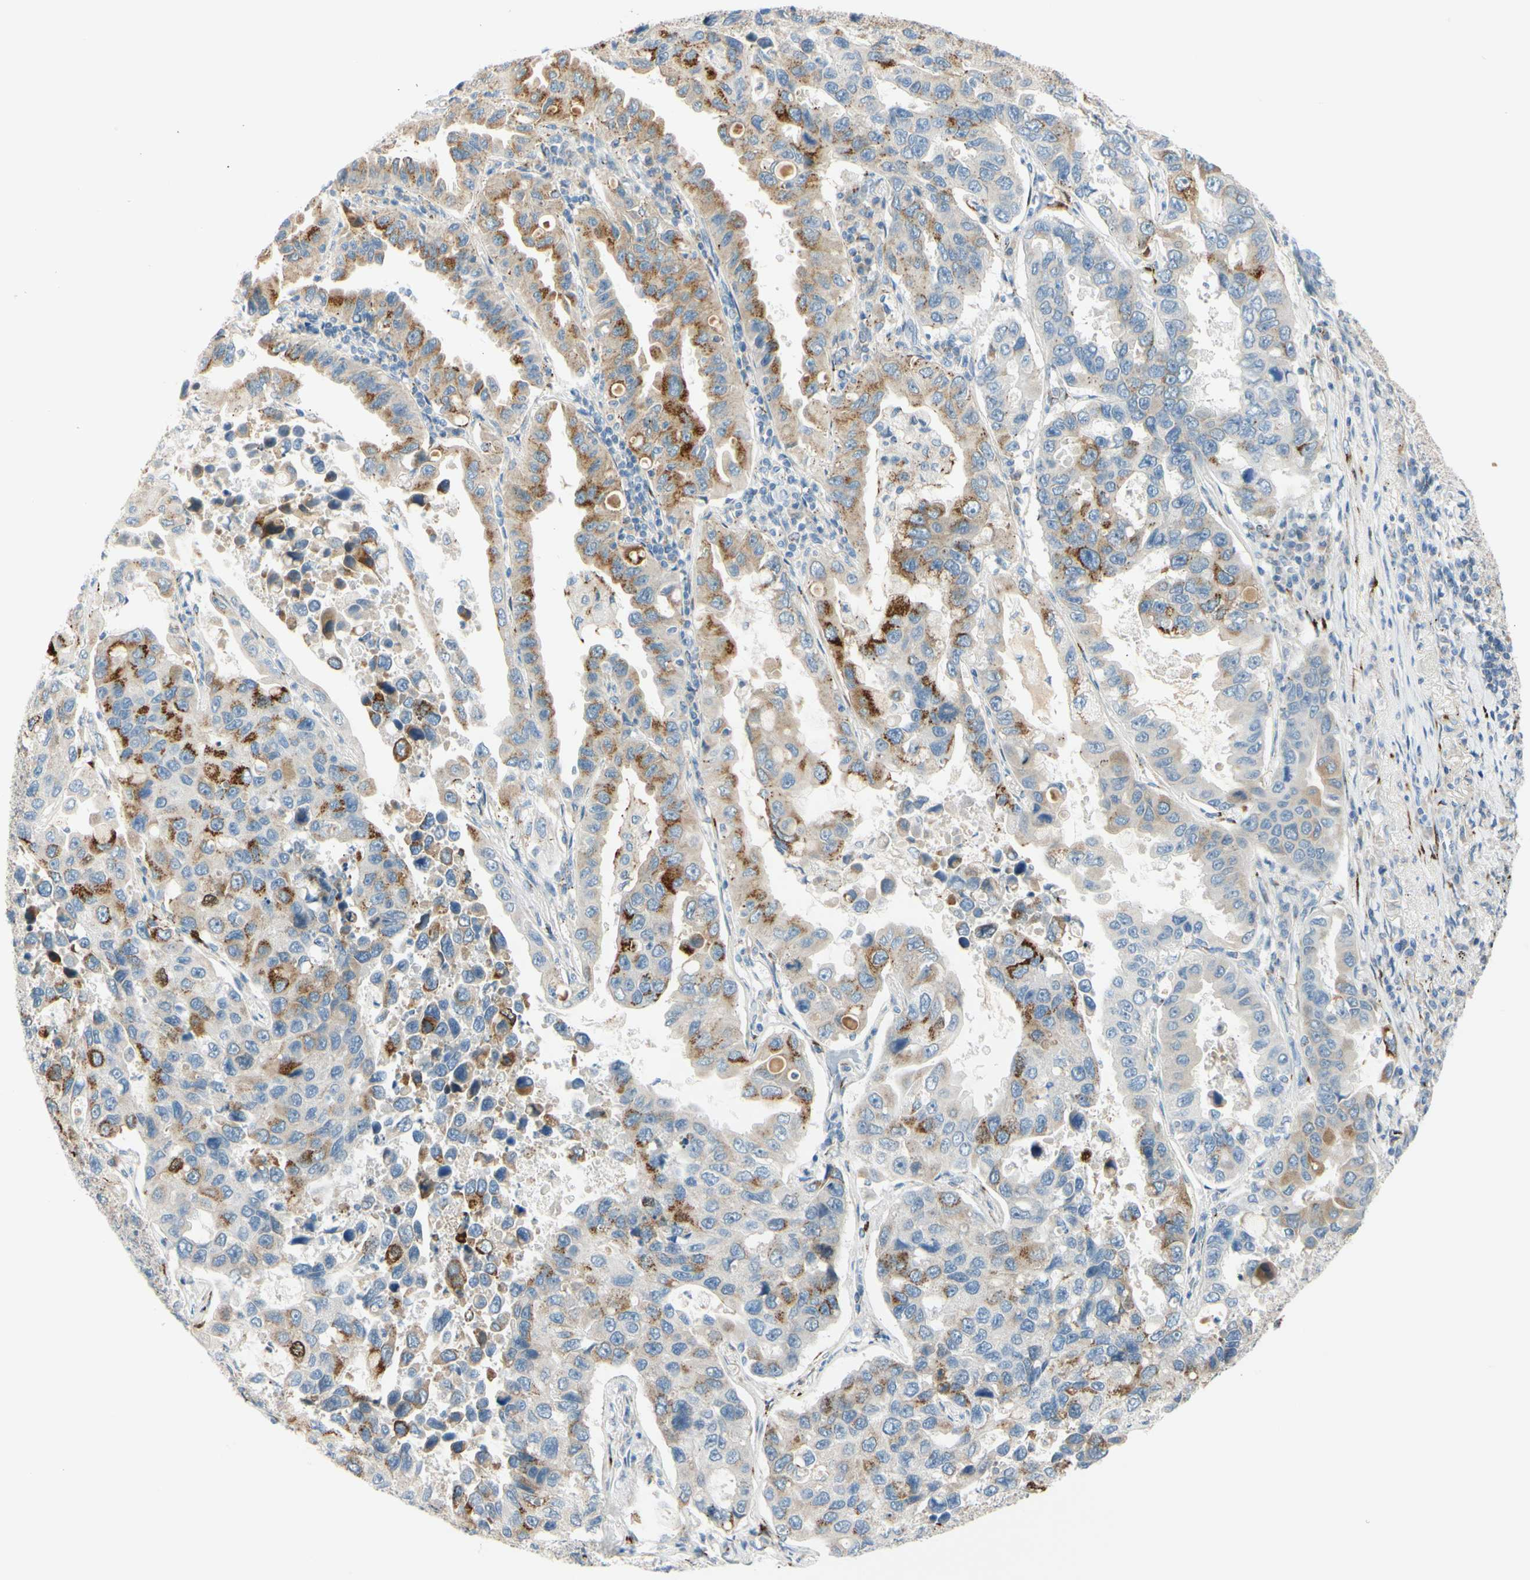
{"staining": {"intensity": "strong", "quantity": "<25%", "location": "cytoplasmic/membranous"}, "tissue": "lung cancer", "cell_type": "Tumor cells", "image_type": "cancer", "snomed": [{"axis": "morphology", "description": "Adenocarcinoma, NOS"}, {"axis": "topography", "description": "Lung"}], "caption": "Strong cytoplasmic/membranous positivity is appreciated in about <25% of tumor cells in lung cancer (adenocarcinoma).", "gene": "GALNT5", "patient": {"sex": "male", "age": 64}}